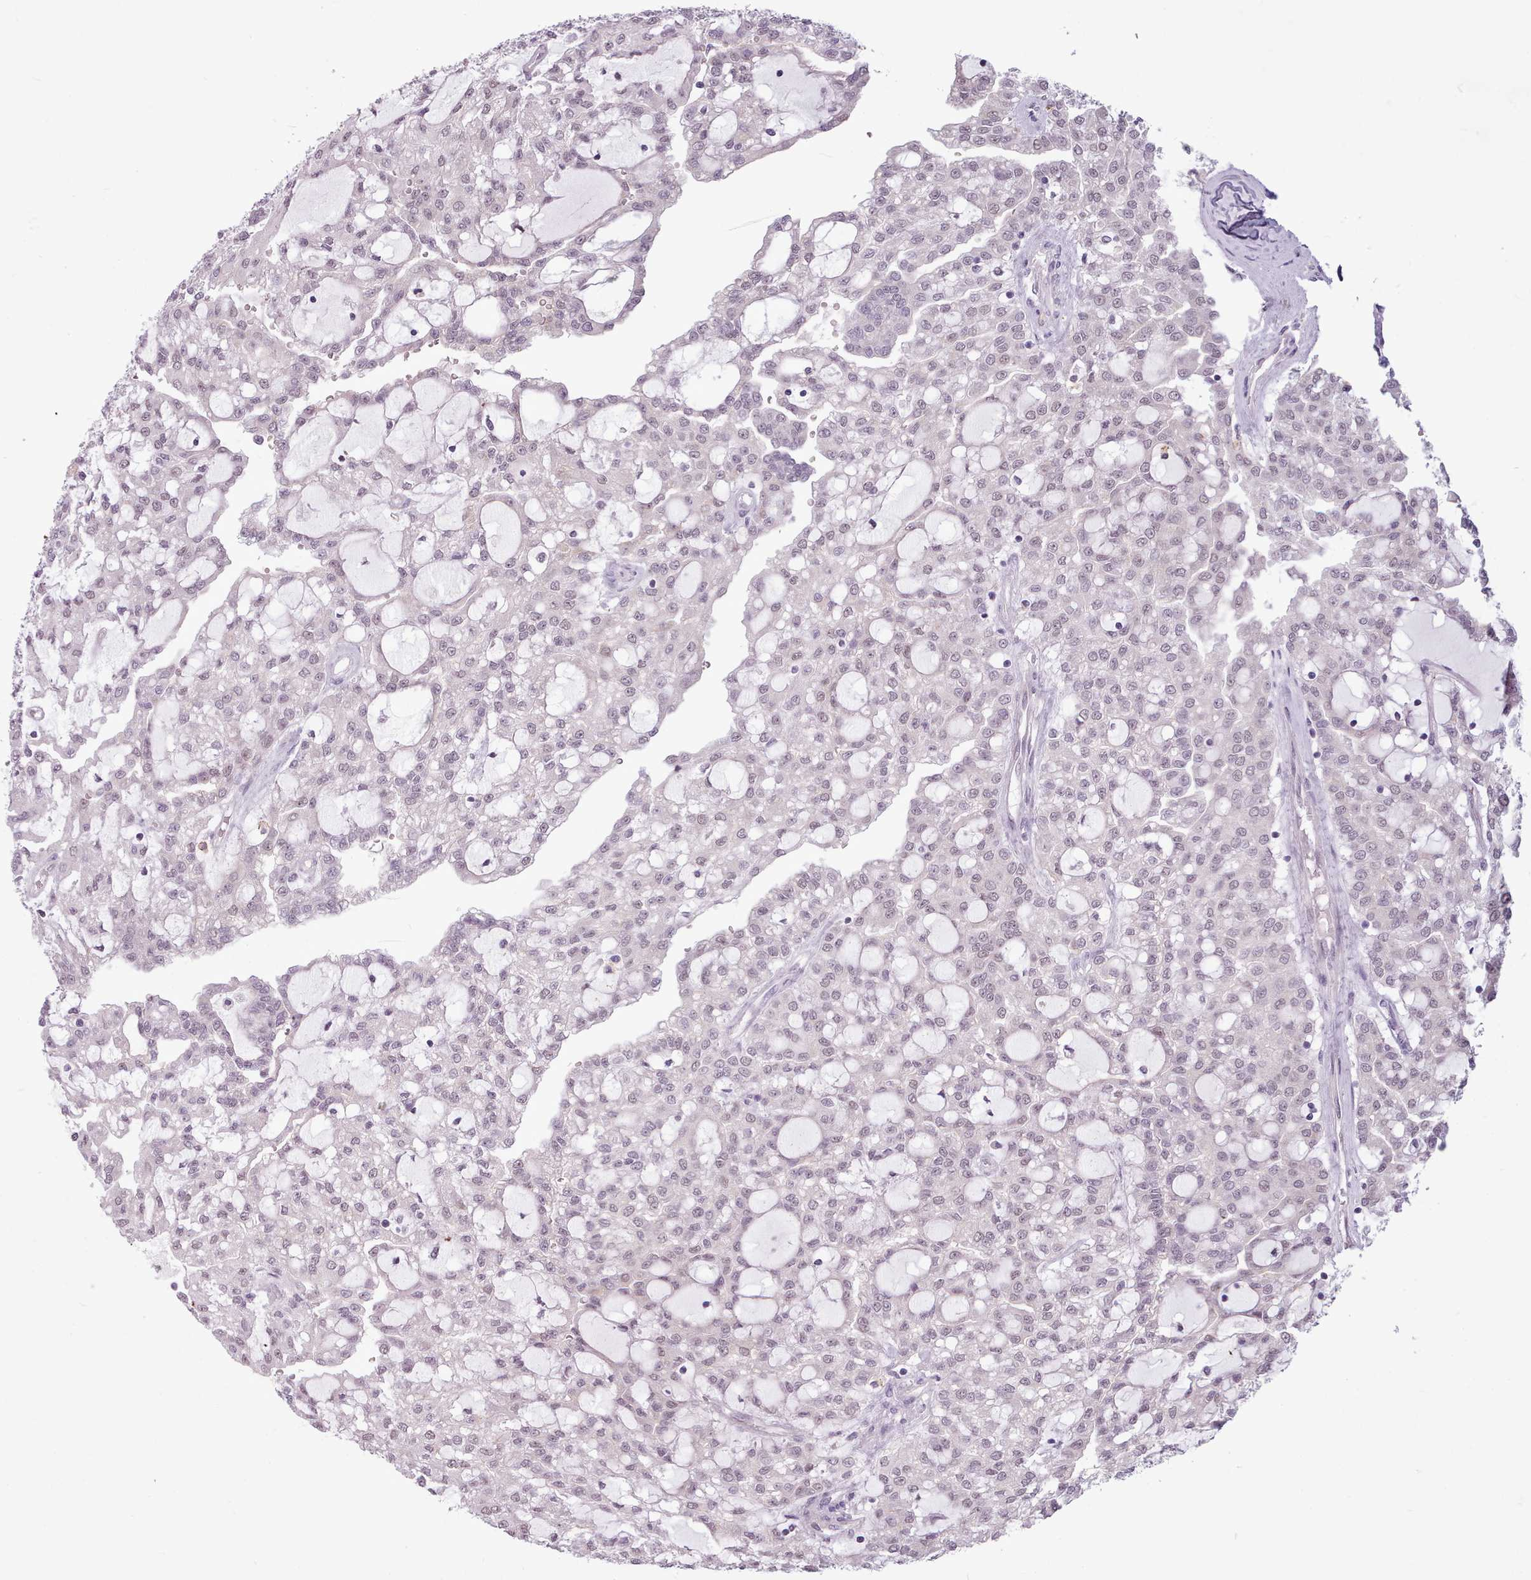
{"staining": {"intensity": "weak", "quantity": ">75%", "location": "nuclear"}, "tissue": "renal cancer", "cell_type": "Tumor cells", "image_type": "cancer", "snomed": [{"axis": "morphology", "description": "Adenocarcinoma, NOS"}, {"axis": "topography", "description": "Kidney"}], "caption": "A histopathology image of renal cancer stained for a protein demonstrates weak nuclear brown staining in tumor cells.", "gene": "SLURP1", "patient": {"sex": "male", "age": 63}}